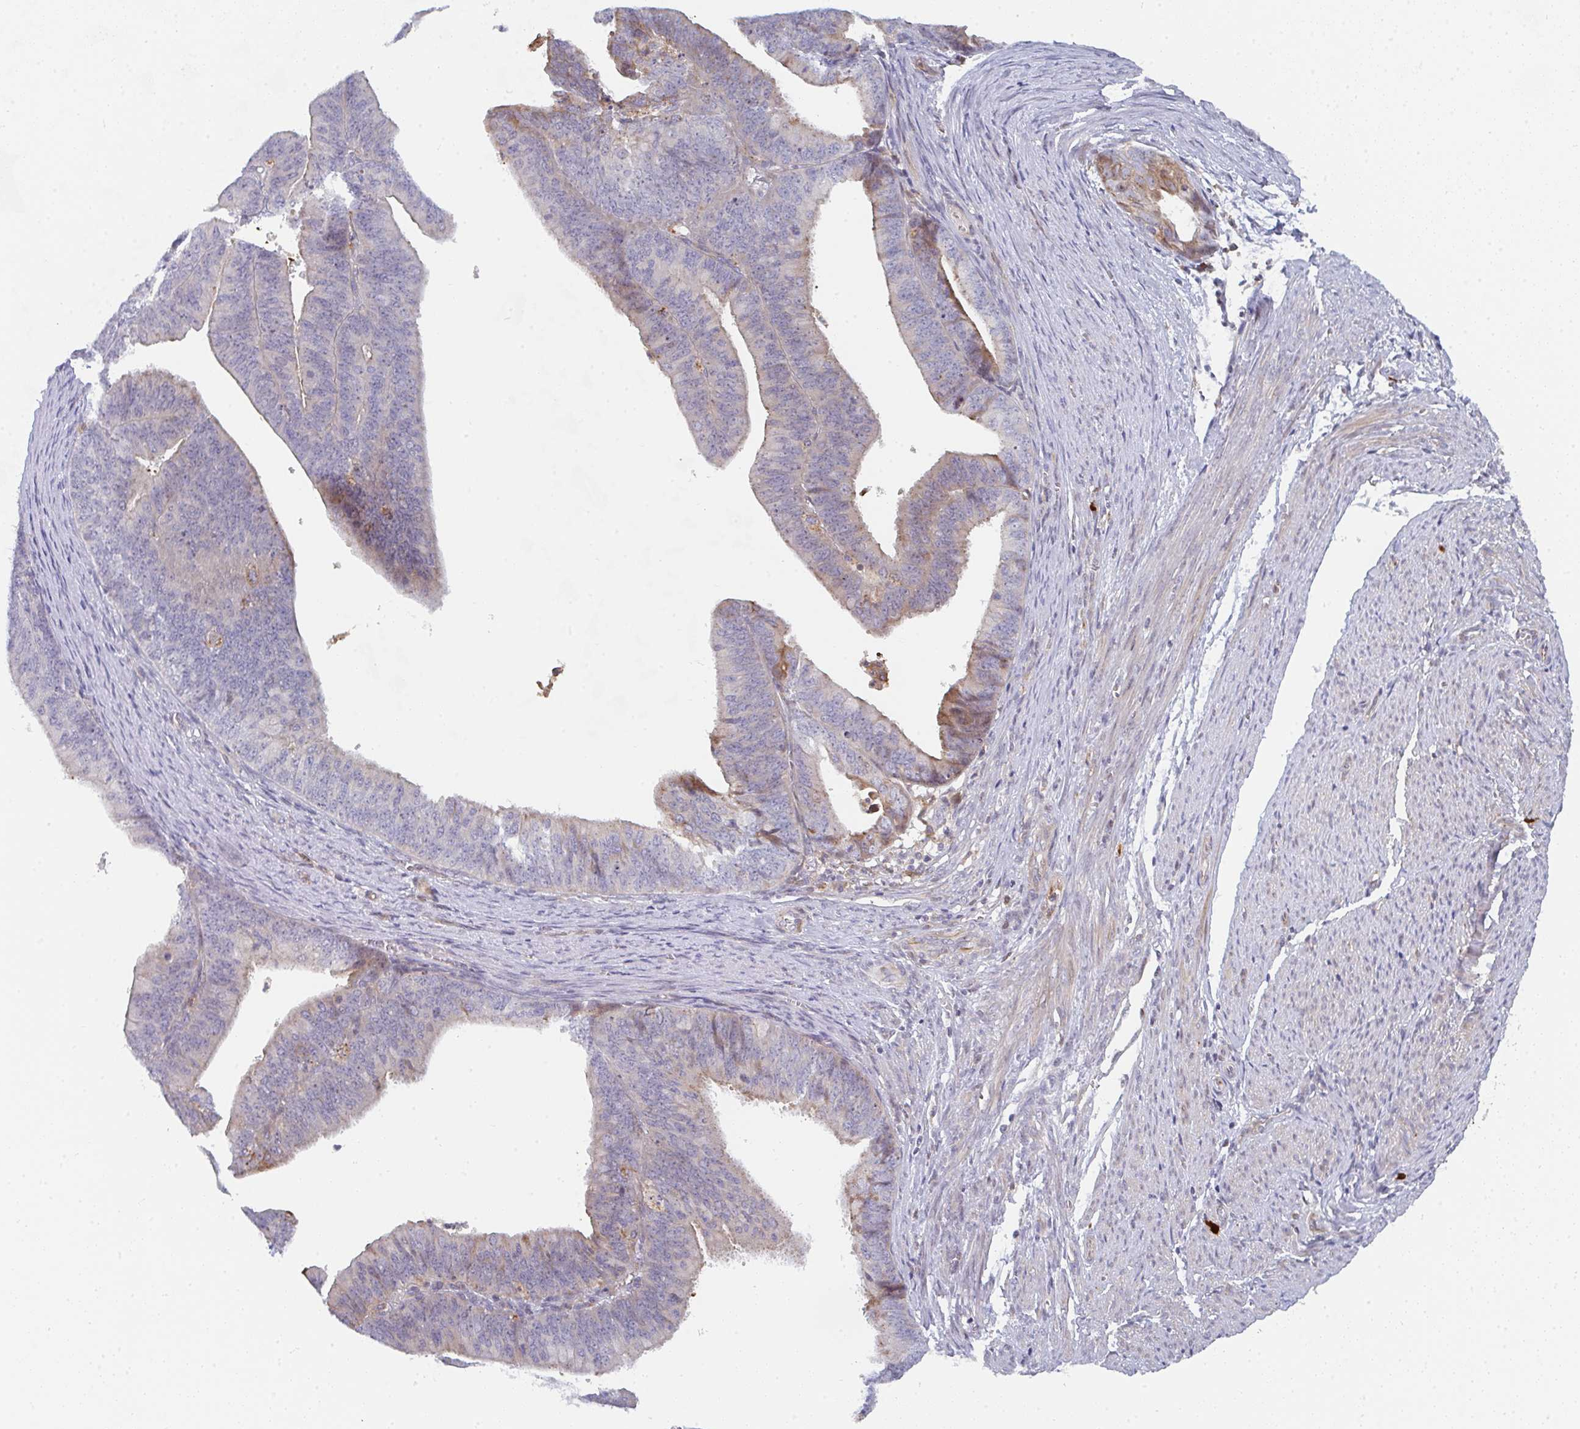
{"staining": {"intensity": "moderate", "quantity": "<25%", "location": "cytoplasmic/membranous"}, "tissue": "endometrial cancer", "cell_type": "Tumor cells", "image_type": "cancer", "snomed": [{"axis": "morphology", "description": "Adenocarcinoma, NOS"}, {"axis": "topography", "description": "Endometrium"}], "caption": "DAB immunohistochemical staining of human endometrial cancer (adenocarcinoma) displays moderate cytoplasmic/membranous protein positivity in about <25% of tumor cells.", "gene": "KLHL33", "patient": {"sex": "female", "age": 73}}